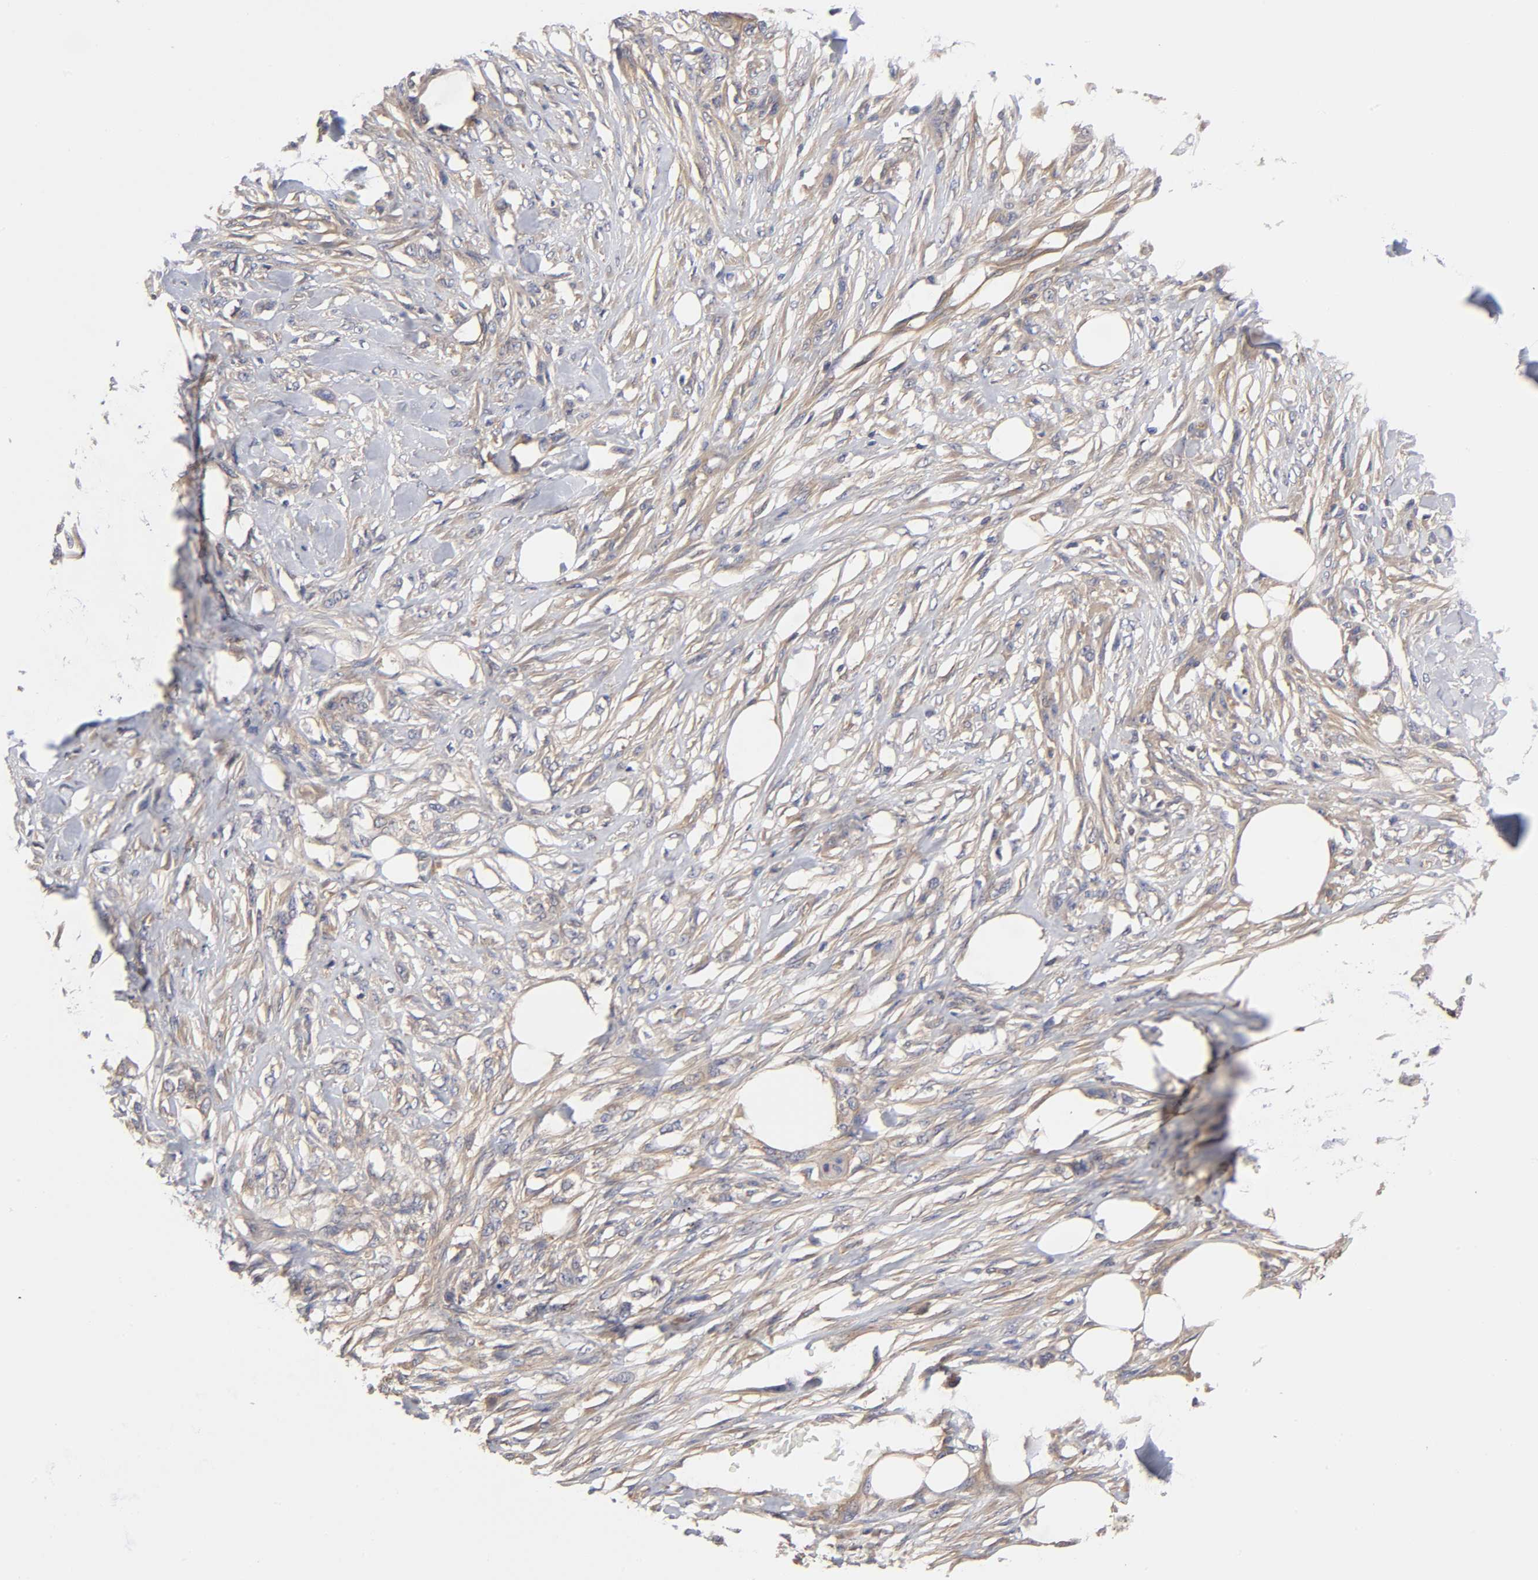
{"staining": {"intensity": "weak", "quantity": ">75%", "location": "cytoplasmic/membranous"}, "tissue": "skin cancer", "cell_type": "Tumor cells", "image_type": "cancer", "snomed": [{"axis": "morphology", "description": "Normal tissue, NOS"}, {"axis": "morphology", "description": "Squamous cell carcinoma, NOS"}, {"axis": "topography", "description": "Skin"}], "caption": "Skin cancer (squamous cell carcinoma) was stained to show a protein in brown. There is low levels of weak cytoplasmic/membranous expression in approximately >75% of tumor cells. Using DAB (brown) and hematoxylin (blue) stains, captured at high magnification using brightfield microscopy.", "gene": "STRN3", "patient": {"sex": "female", "age": 59}}